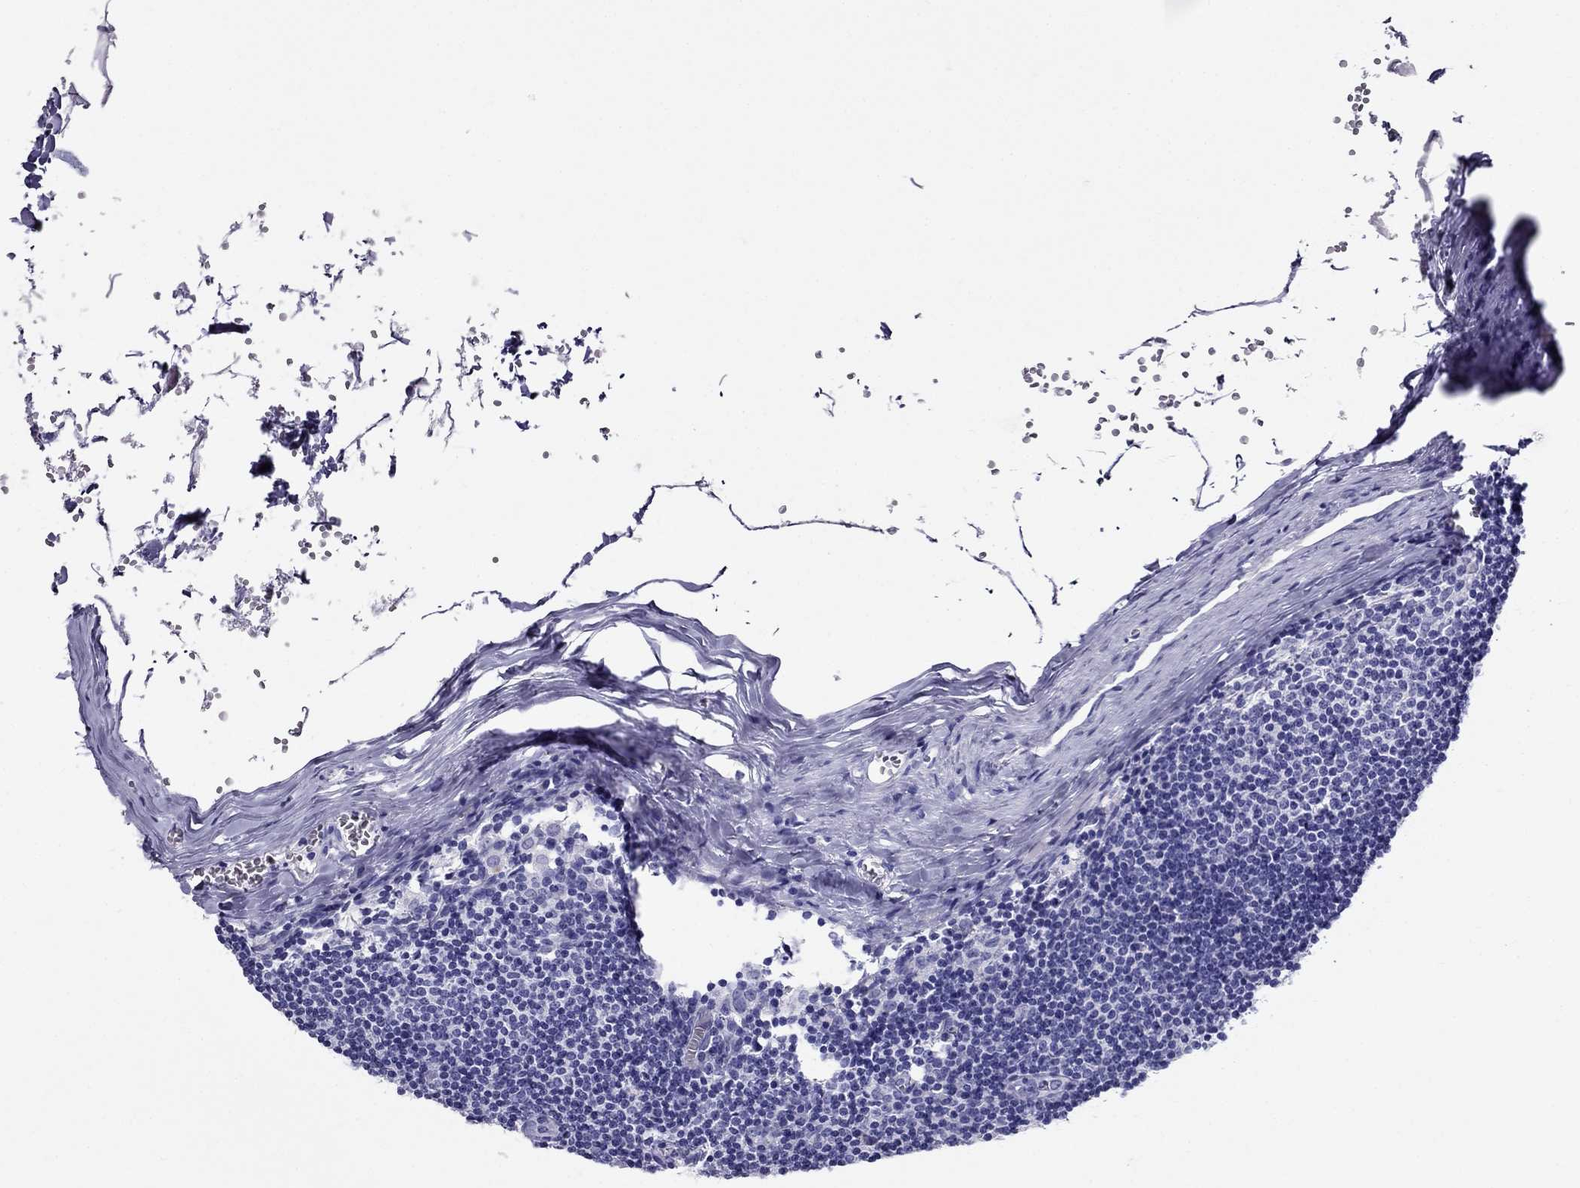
{"staining": {"intensity": "negative", "quantity": "none", "location": "none"}, "tissue": "lymph node", "cell_type": "Germinal center cells", "image_type": "normal", "snomed": [{"axis": "morphology", "description": "Normal tissue, NOS"}, {"axis": "topography", "description": "Lymph node"}], "caption": "This is a photomicrograph of IHC staining of benign lymph node, which shows no expression in germinal center cells.", "gene": "MC5R", "patient": {"sex": "male", "age": 59}}